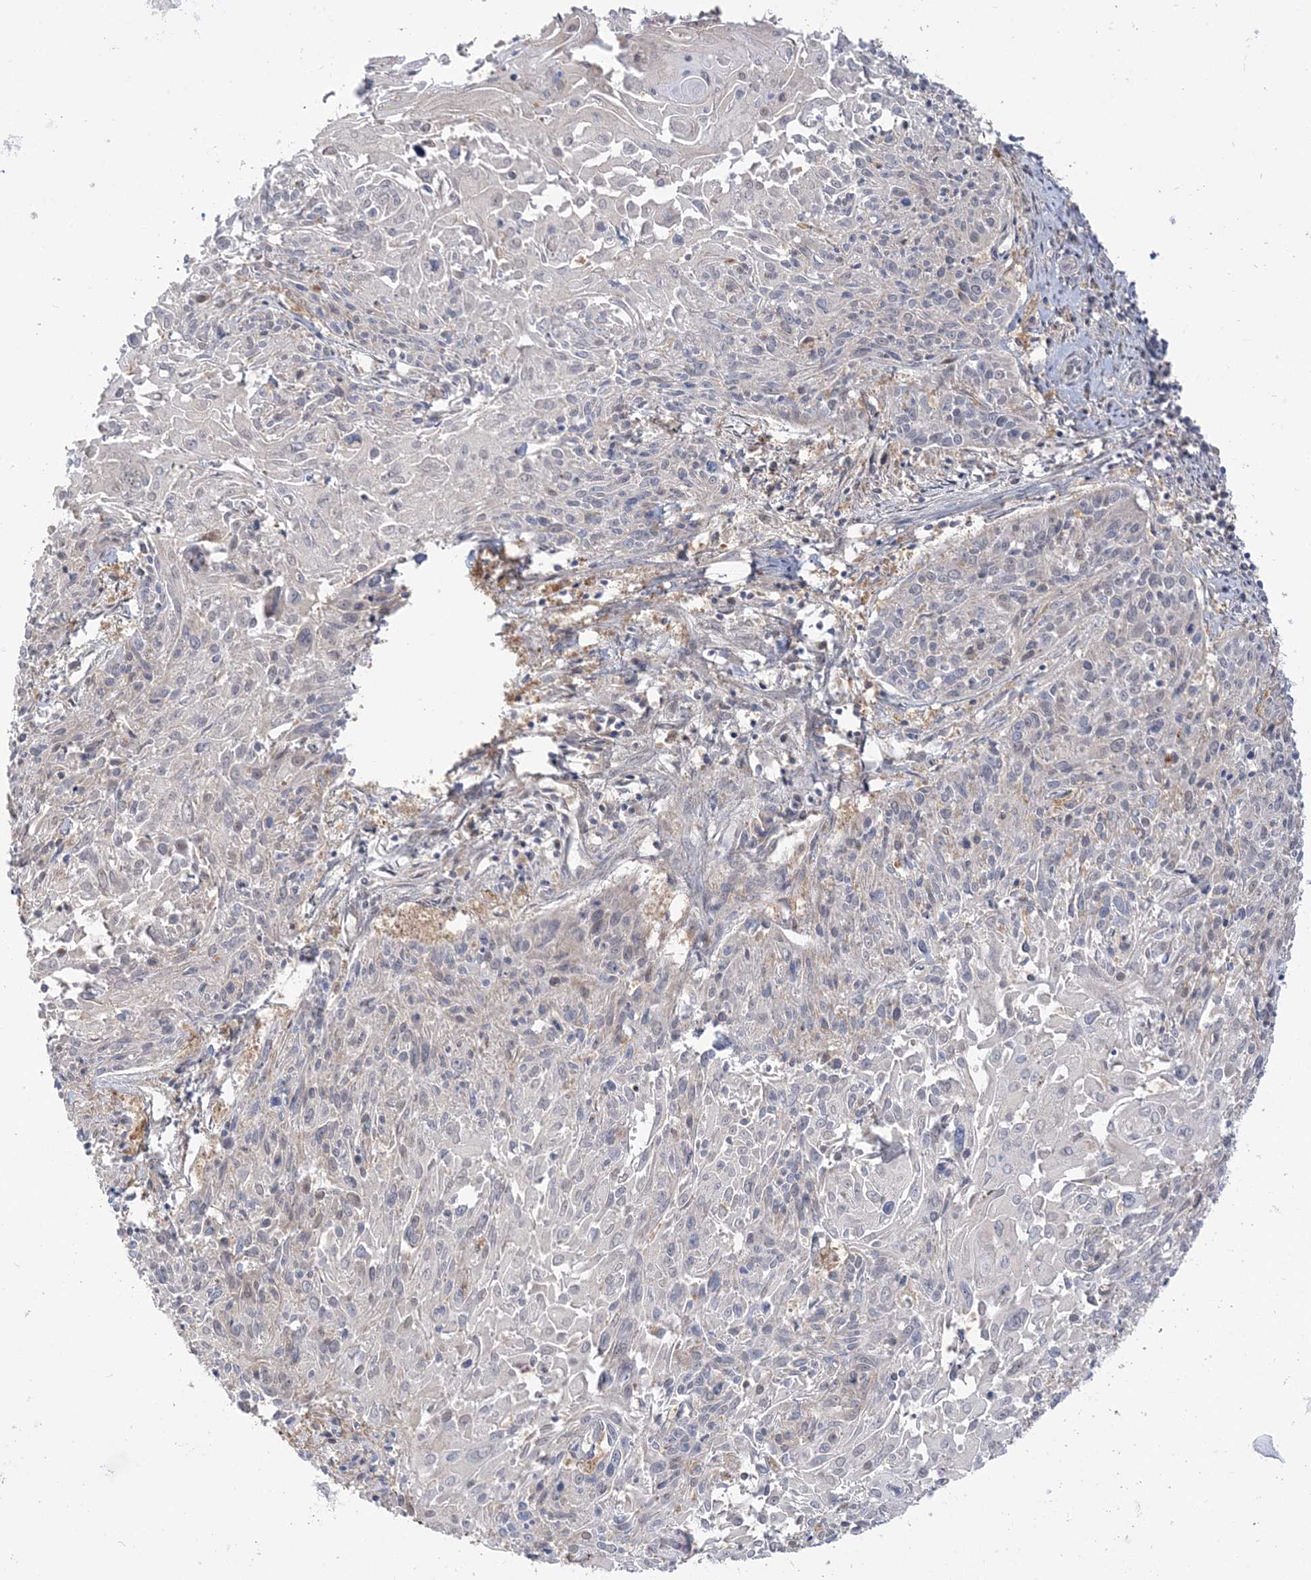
{"staining": {"intensity": "negative", "quantity": "none", "location": "none"}, "tissue": "cervical cancer", "cell_type": "Tumor cells", "image_type": "cancer", "snomed": [{"axis": "morphology", "description": "Squamous cell carcinoma, NOS"}, {"axis": "topography", "description": "Cervix"}], "caption": "Tumor cells are negative for brown protein staining in squamous cell carcinoma (cervical).", "gene": "THADA", "patient": {"sex": "female", "age": 51}}